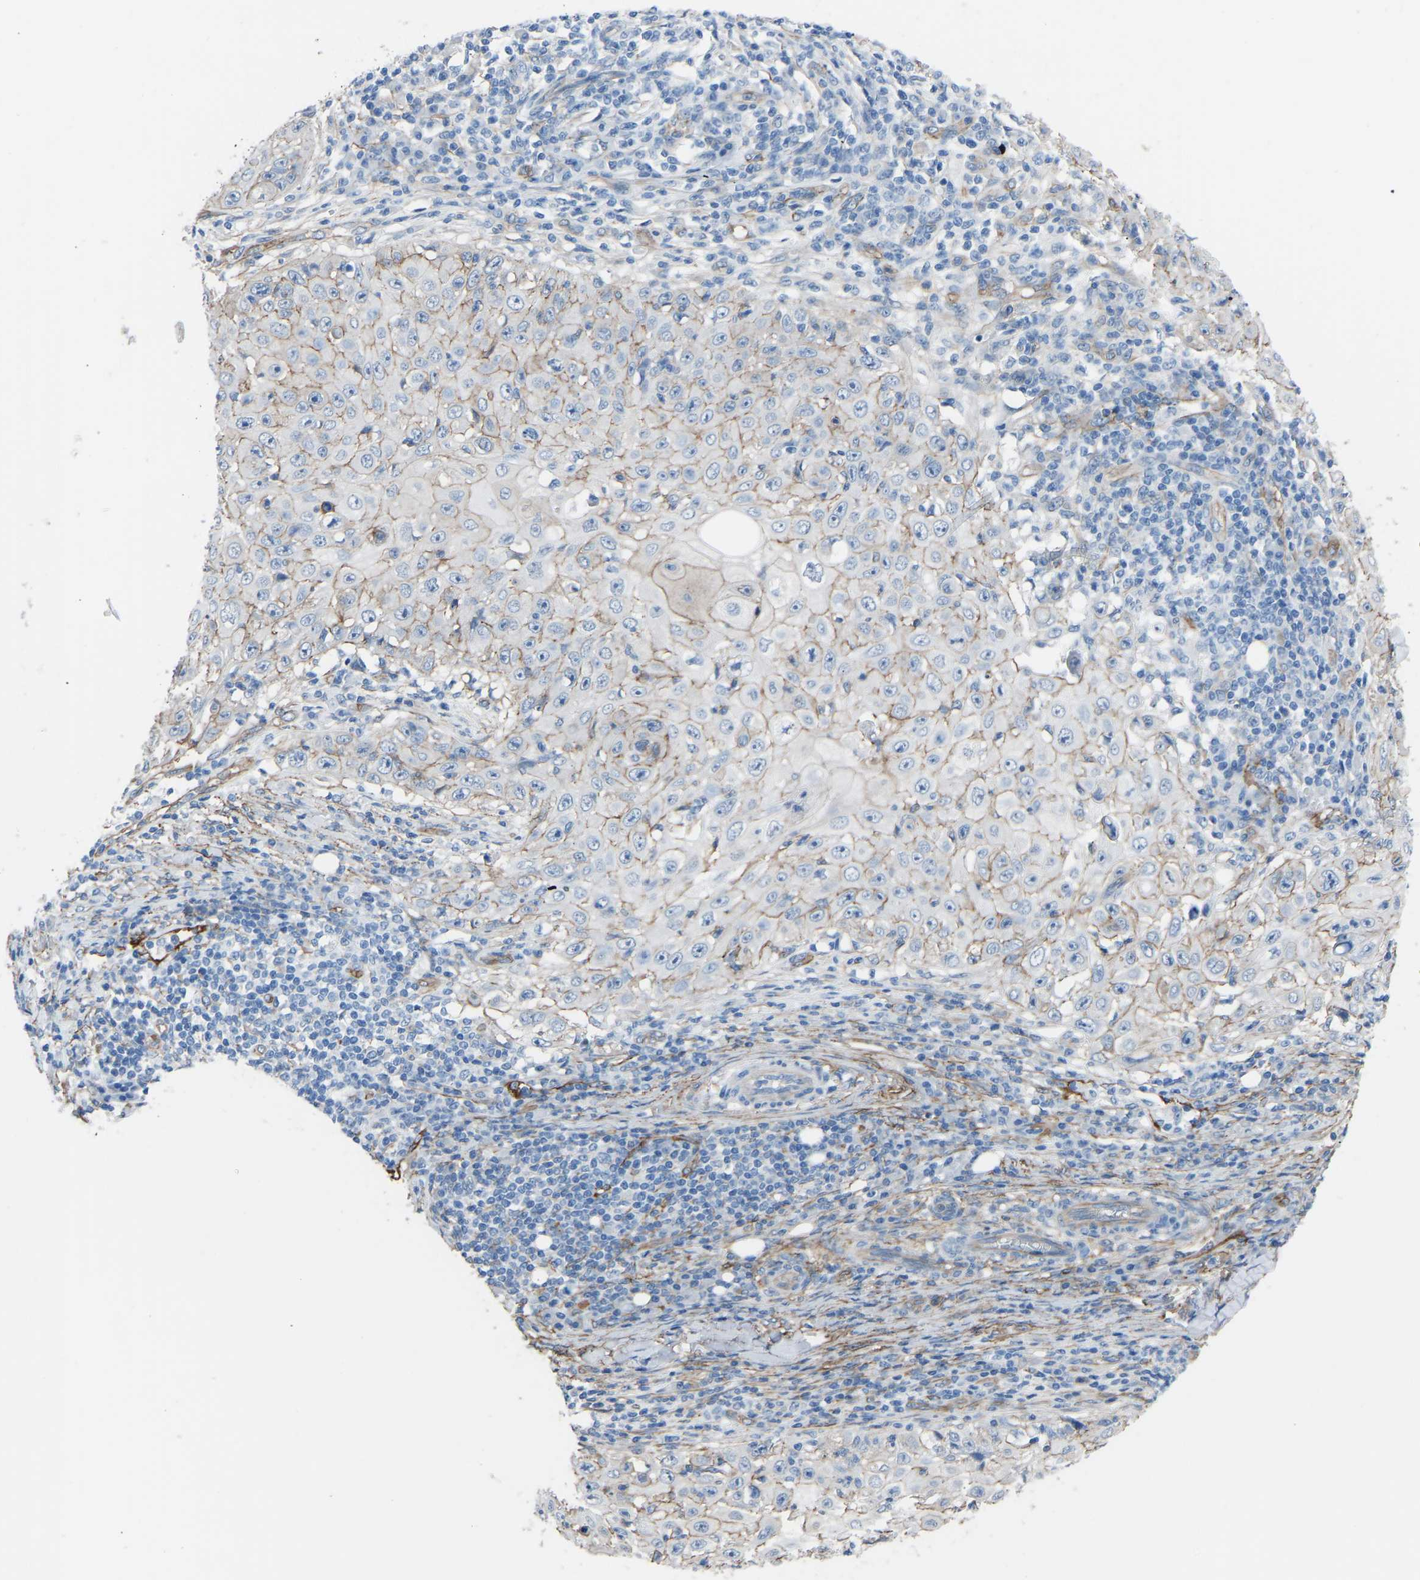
{"staining": {"intensity": "weak", "quantity": "25%-75%", "location": "cytoplasmic/membranous"}, "tissue": "skin cancer", "cell_type": "Tumor cells", "image_type": "cancer", "snomed": [{"axis": "morphology", "description": "Squamous cell carcinoma, NOS"}, {"axis": "topography", "description": "Skin"}], "caption": "Immunohistochemical staining of skin cancer reveals weak cytoplasmic/membranous protein positivity in approximately 25%-75% of tumor cells. (IHC, brightfield microscopy, high magnification).", "gene": "MYH10", "patient": {"sex": "male", "age": 86}}